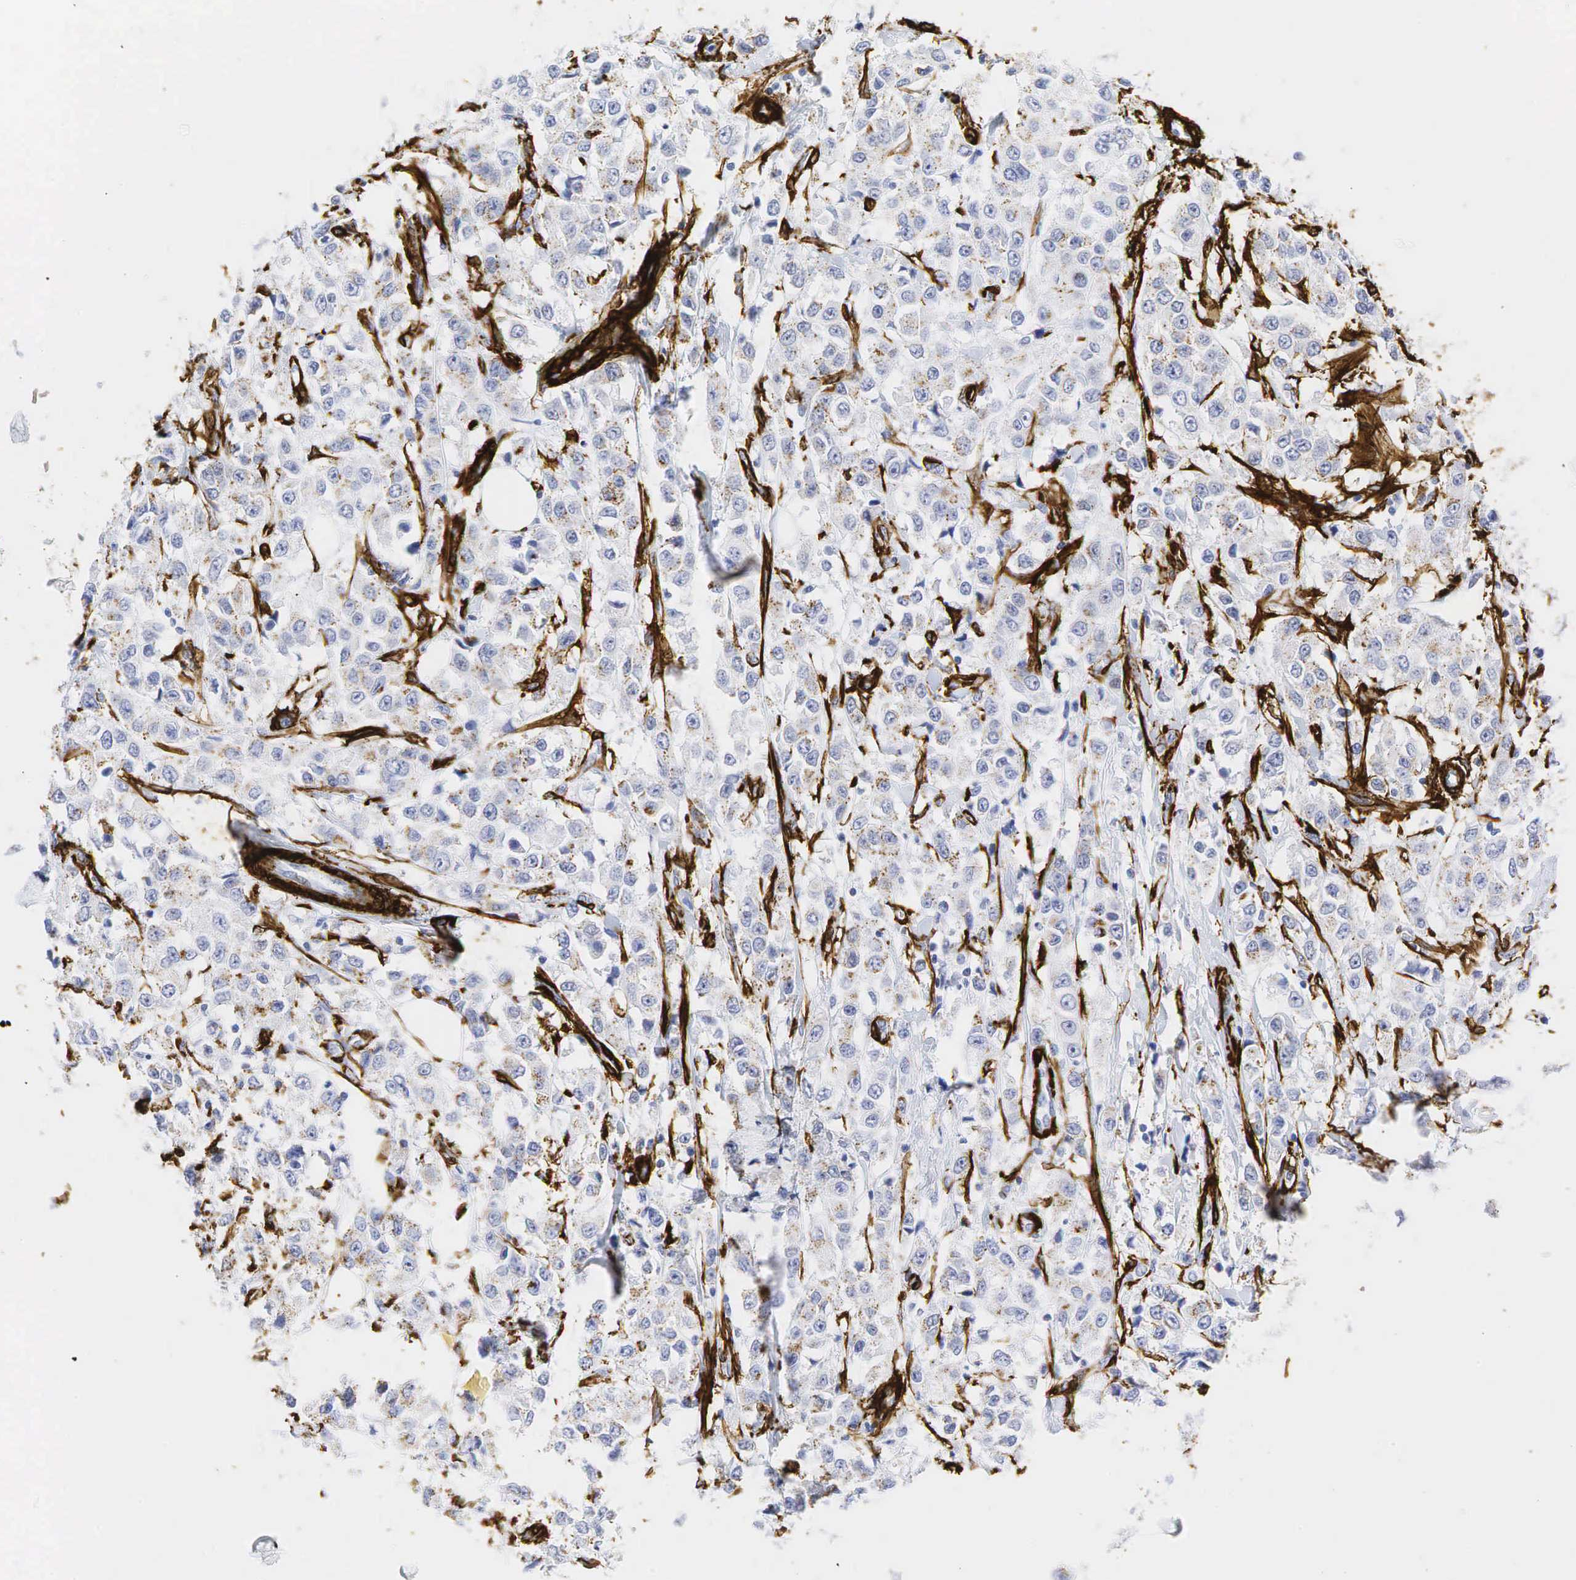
{"staining": {"intensity": "negative", "quantity": "none", "location": "none"}, "tissue": "breast cancer", "cell_type": "Tumor cells", "image_type": "cancer", "snomed": [{"axis": "morphology", "description": "Duct carcinoma"}, {"axis": "topography", "description": "Breast"}], "caption": "Image shows no protein expression in tumor cells of breast intraductal carcinoma tissue.", "gene": "ACTA2", "patient": {"sex": "female", "age": 58}}